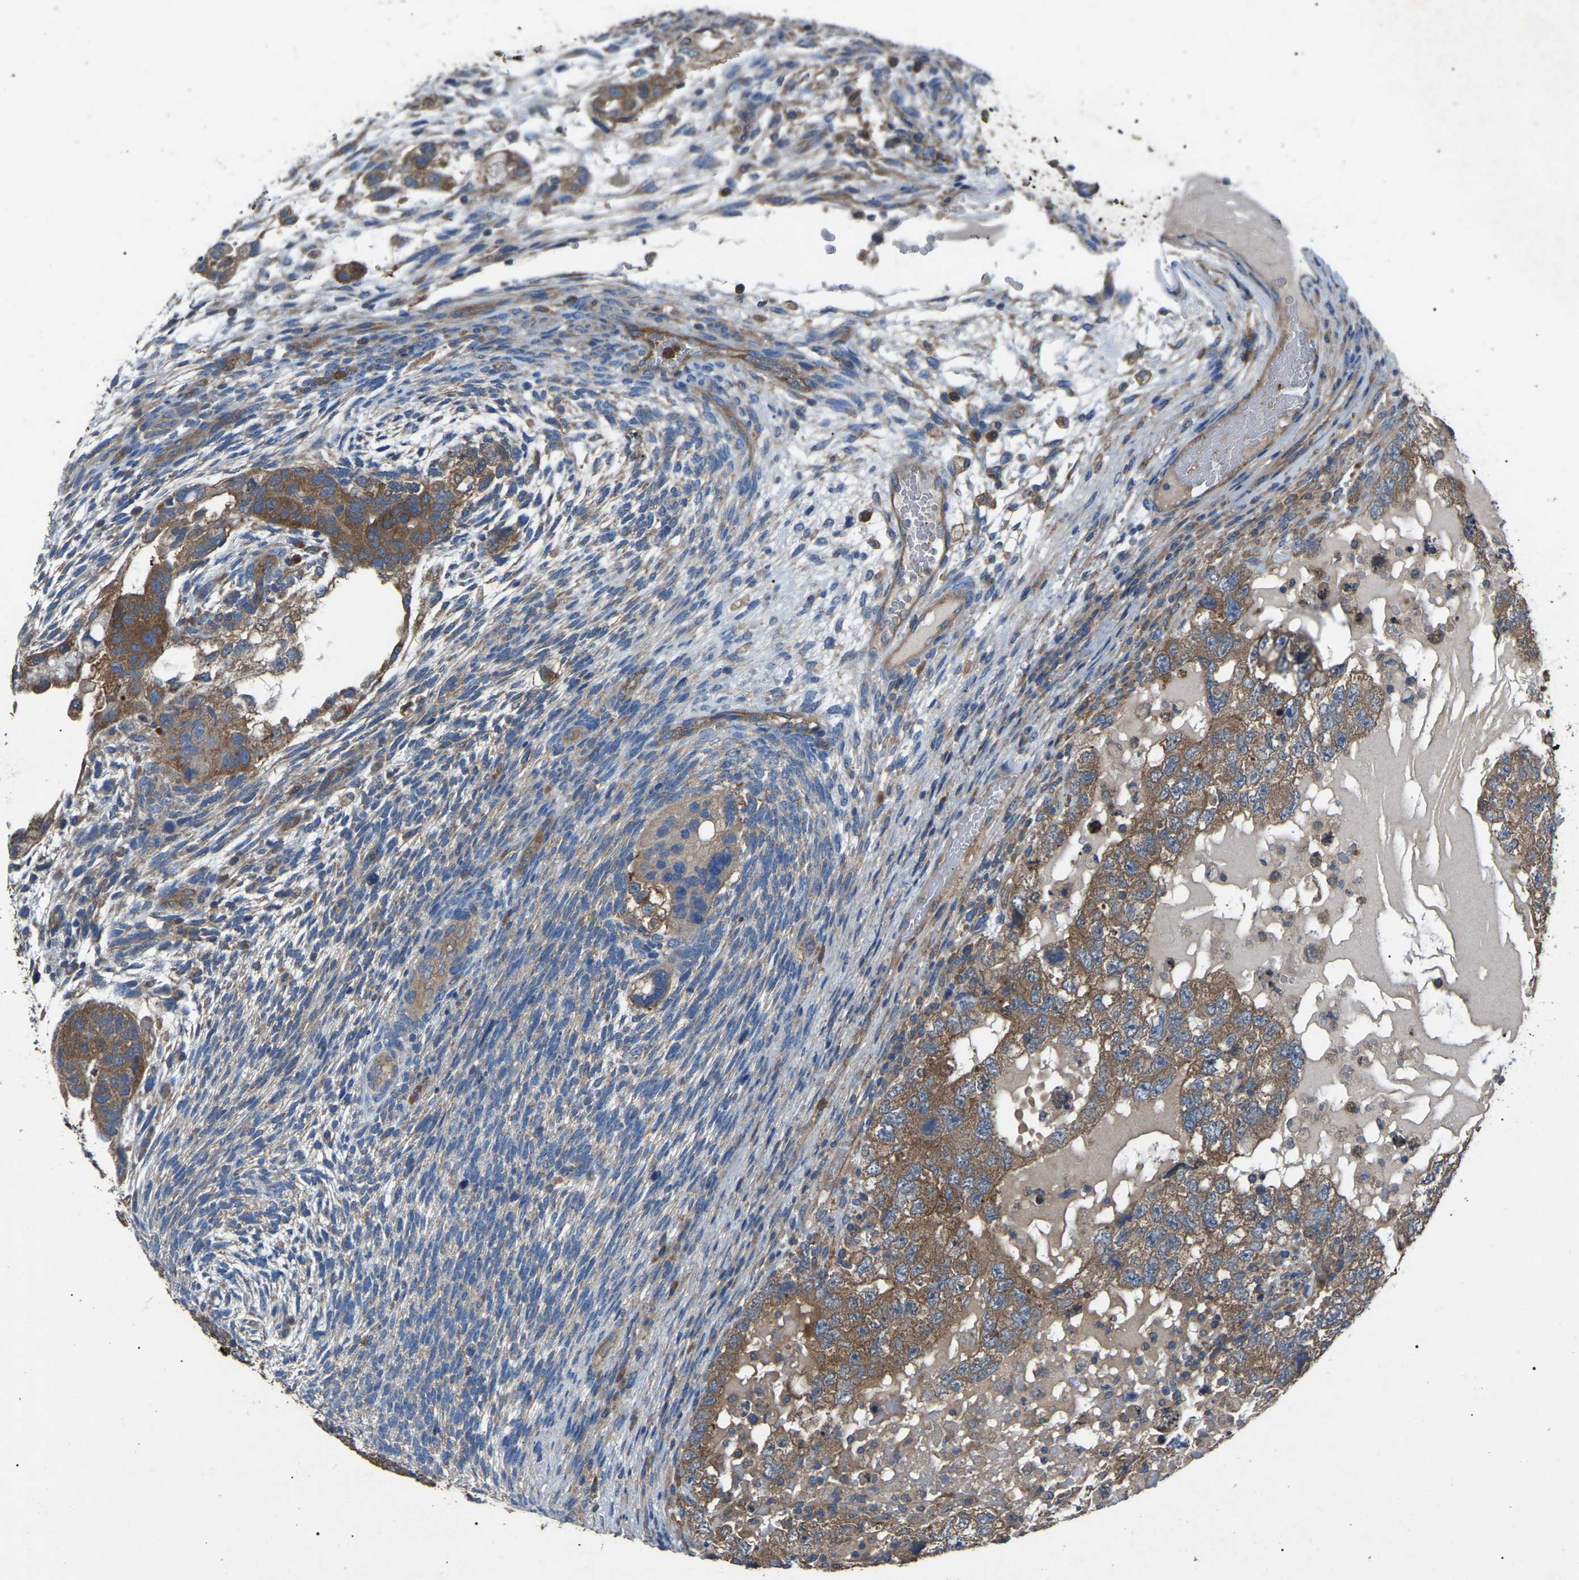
{"staining": {"intensity": "moderate", "quantity": ">75%", "location": "cytoplasmic/membranous"}, "tissue": "testis cancer", "cell_type": "Tumor cells", "image_type": "cancer", "snomed": [{"axis": "morphology", "description": "Carcinoma, Embryonal, NOS"}, {"axis": "topography", "description": "Testis"}], "caption": "This is a photomicrograph of IHC staining of embryonal carcinoma (testis), which shows moderate expression in the cytoplasmic/membranous of tumor cells.", "gene": "AIMP1", "patient": {"sex": "male", "age": 36}}